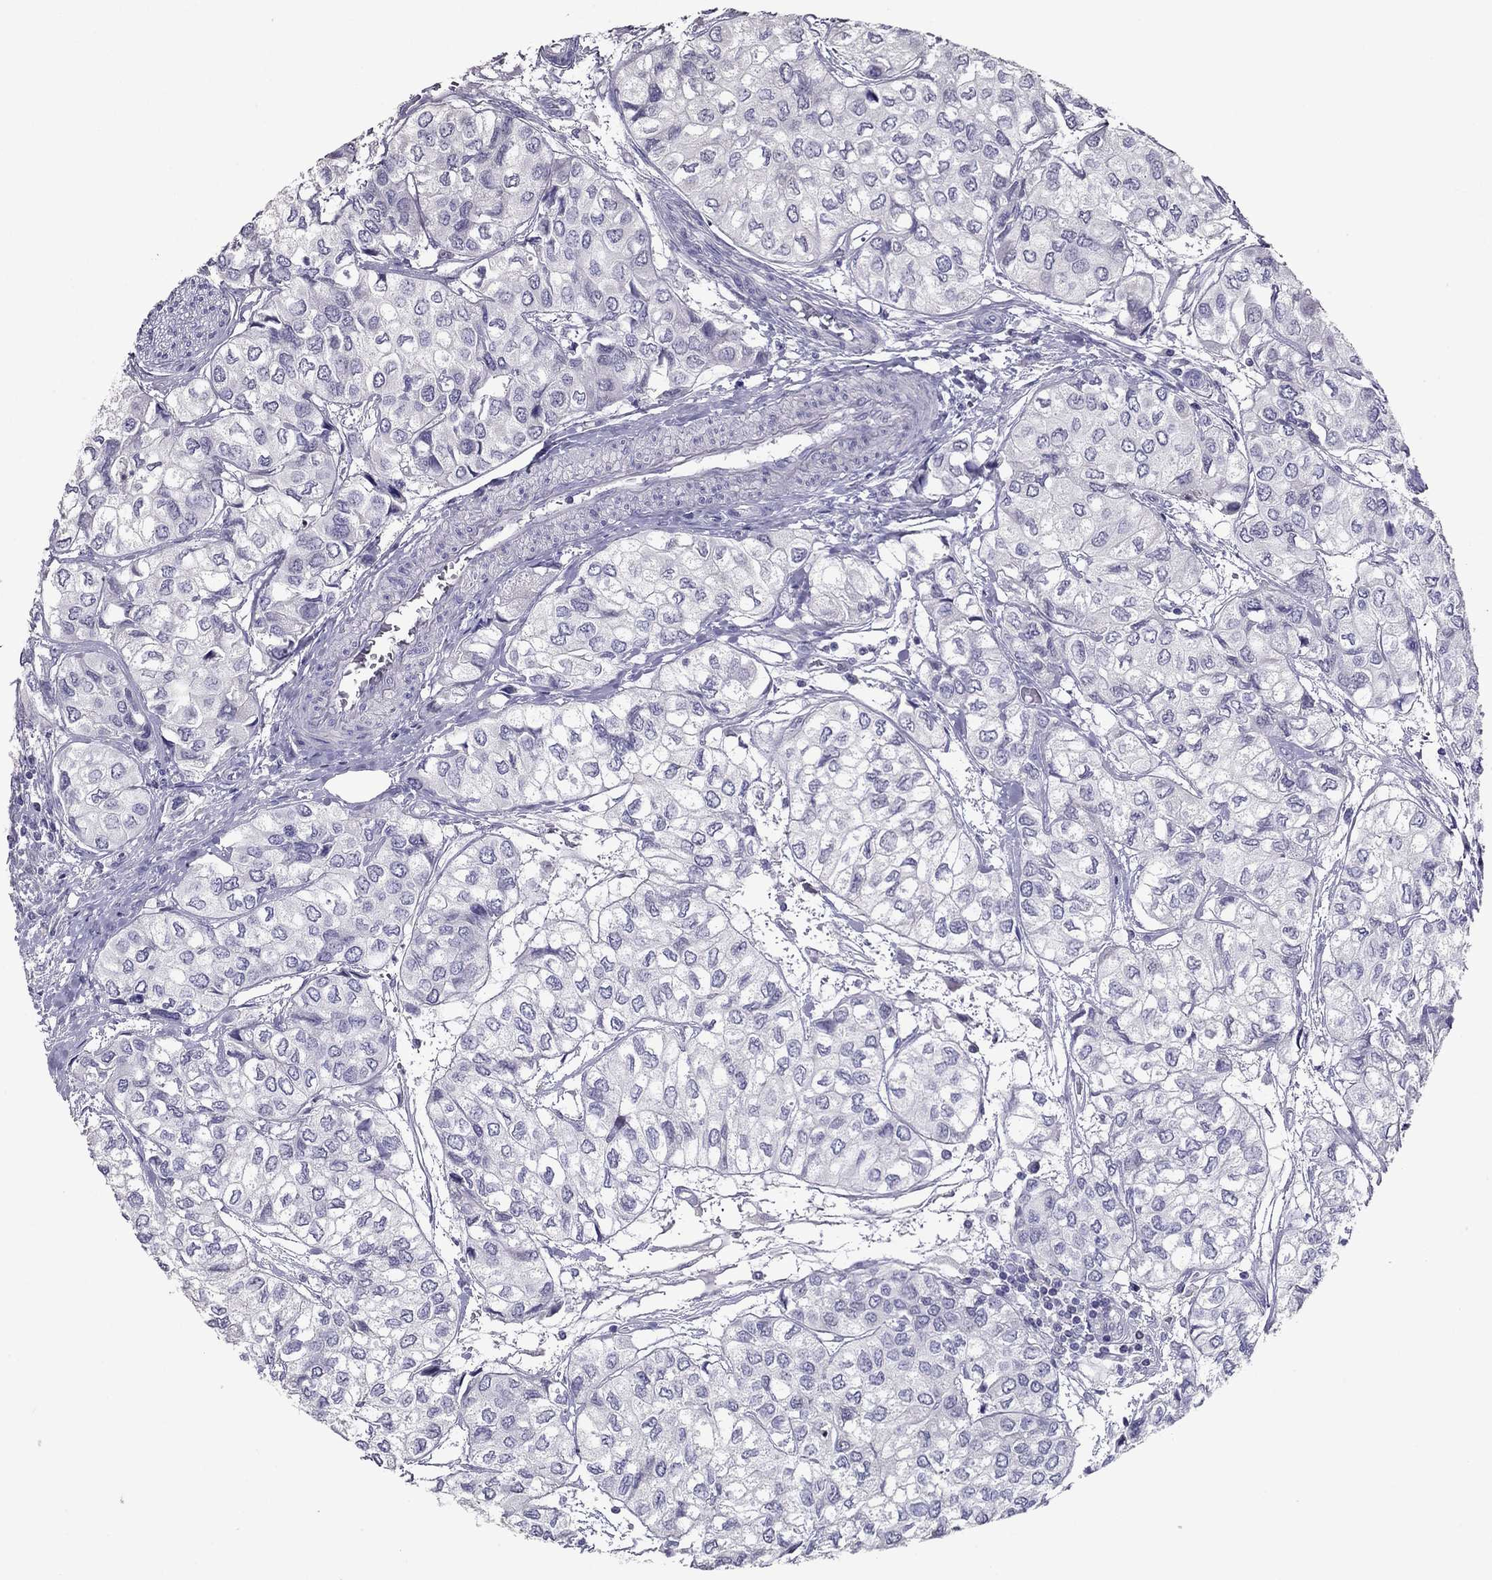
{"staining": {"intensity": "negative", "quantity": "none", "location": "none"}, "tissue": "urothelial cancer", "cell_type": "Tumor cells", "image_type": "cancer", "snomed": [{"axis": "morphology", "description": "Urothelial carcinoma, High grade"}, {"axis": "topography", "description": "Urinary bladder"}], "caption": "Immunohistochemical staining of urothelial cancer reveals no significant positivity in tumor cells.", "gene": "RGS8", "patient": {"sex": "male", "age": 73}}